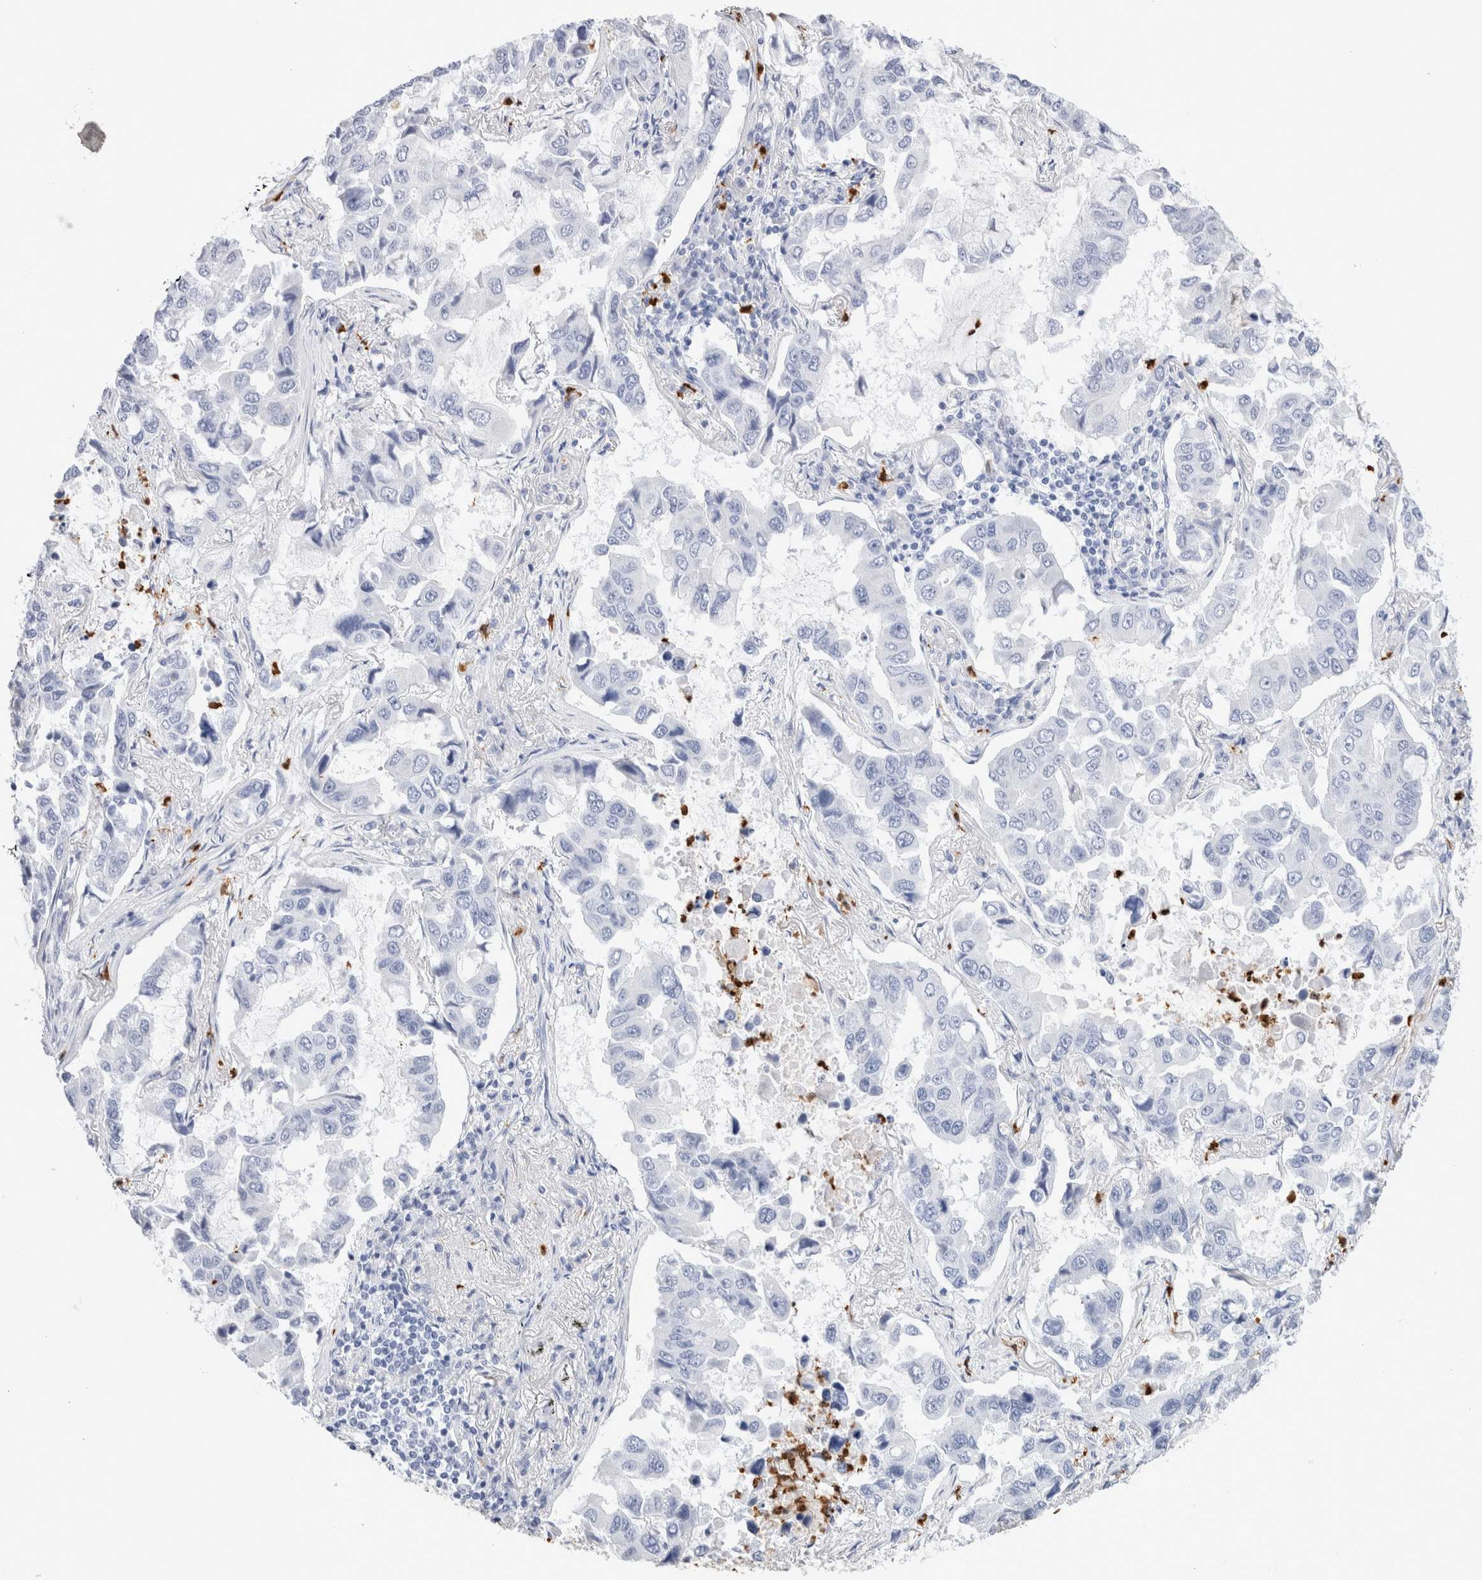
{"staining": {"intensity": "negative", "quantity": "none", "location": "none"}, "tissue": "lung cancer", "cell_type": "Tumor cells", "image_type": "cancer", "snomed": [{"axis": "morphology", "description": "Adenocarcinoma, NOS"}, {"axis": "topography", "description": "Lung"}], "caption": "The photomicrograph shows no significant expression in tumor cells of lung cancer (adenocarcinoma).", "gene": "SLC10A5", "patient": {"sex": "male", "age": 64}}